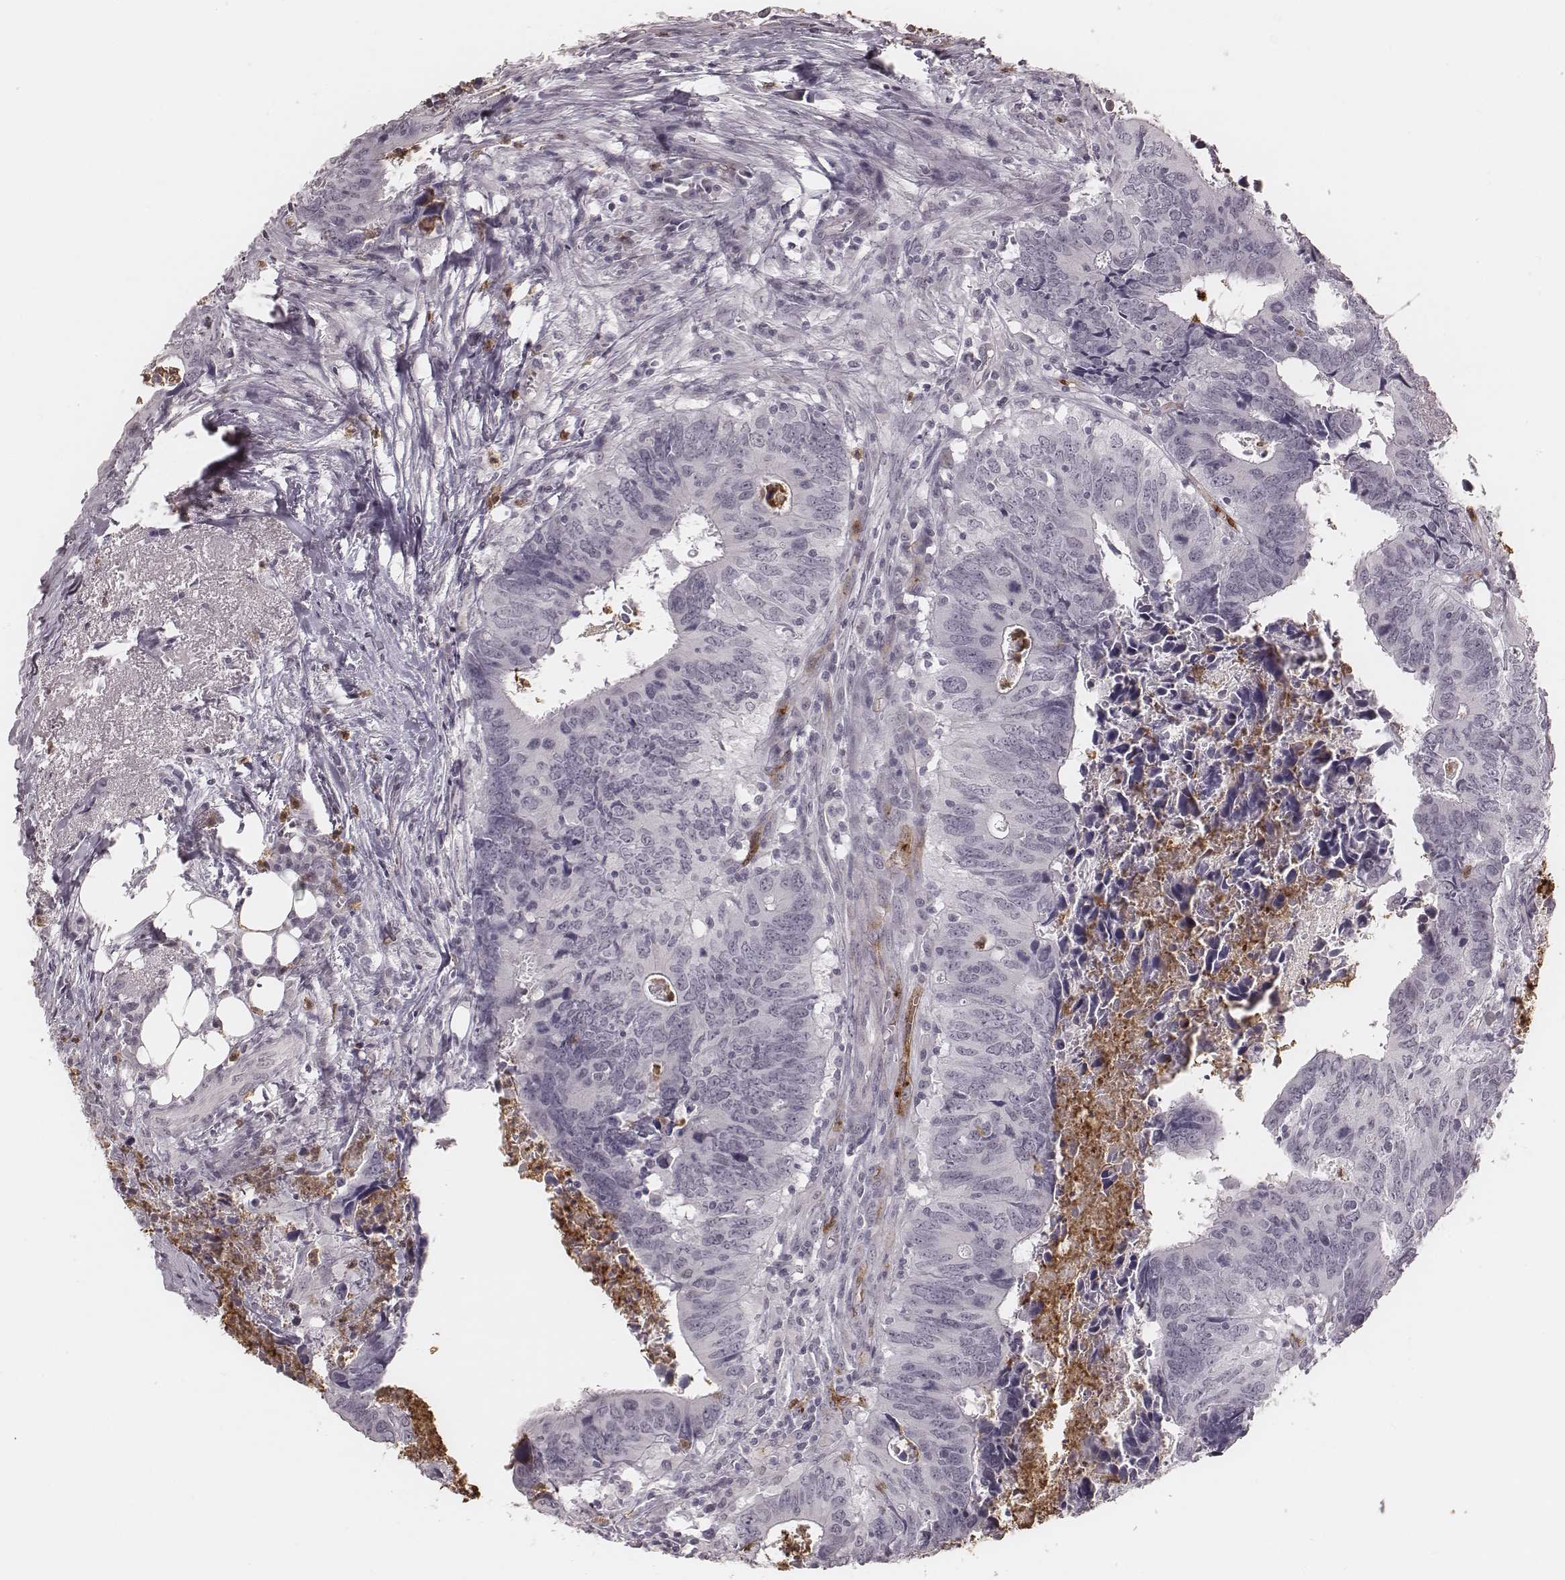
{"staining": {"intensity": "negative", "quantity": "none", "location": "none"}, "tissue": "colorectal cancer", "cell_type": "Tumor cells", "image_type": "cancer", "snomed": [{"axis": "morphology", "description": "Adenocarcinoma, NOS"}, {"axis": "topography", "description": "Colon"}], "caption": "There is no significant expression in tumor cells of adenocarcinoma (colorectal).", "gene": "KITLG", "patient": {"sex": "female", "age": 82}}